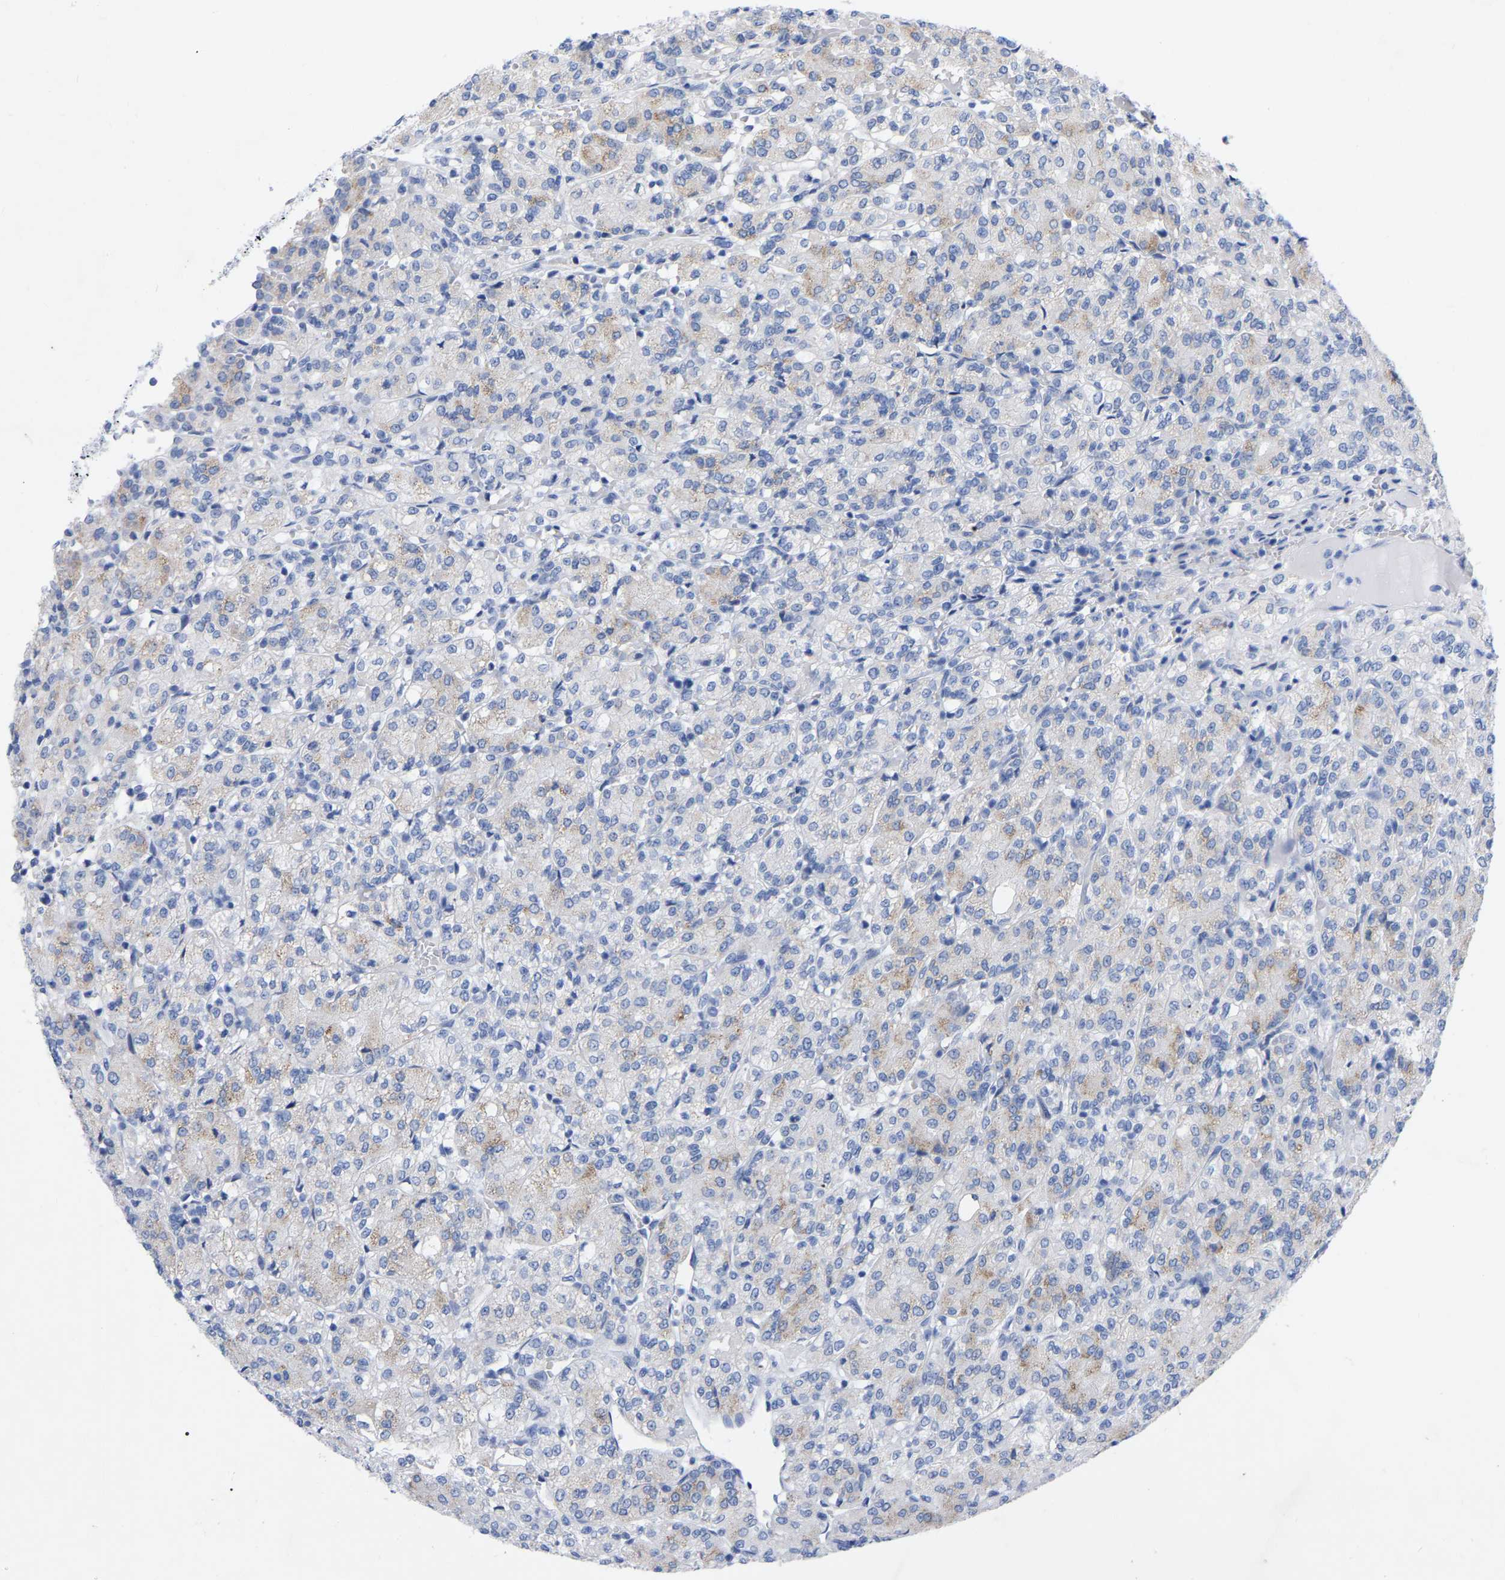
{"staining": {"intensity": "weak", "quantity": "<25%", "location": "cytoplasmic/membranous"}, "tissue": "renal cancer", "cell_type": "Tumor cells", "image_type": "cancer", "snomed": [{"axis": "morphology", "description": "Adenocarcinoma, NOS"}, {"axis": "topography", "description": "Kidney"}], "caption": "A high-resolution photomicrograph shows immunohistochemistry staining of renal adenocarcinoma, which reveals no significant positivity in tumor cells.", "gene": "ZNF629", "patient": {"sex": "male", "age": 77}}